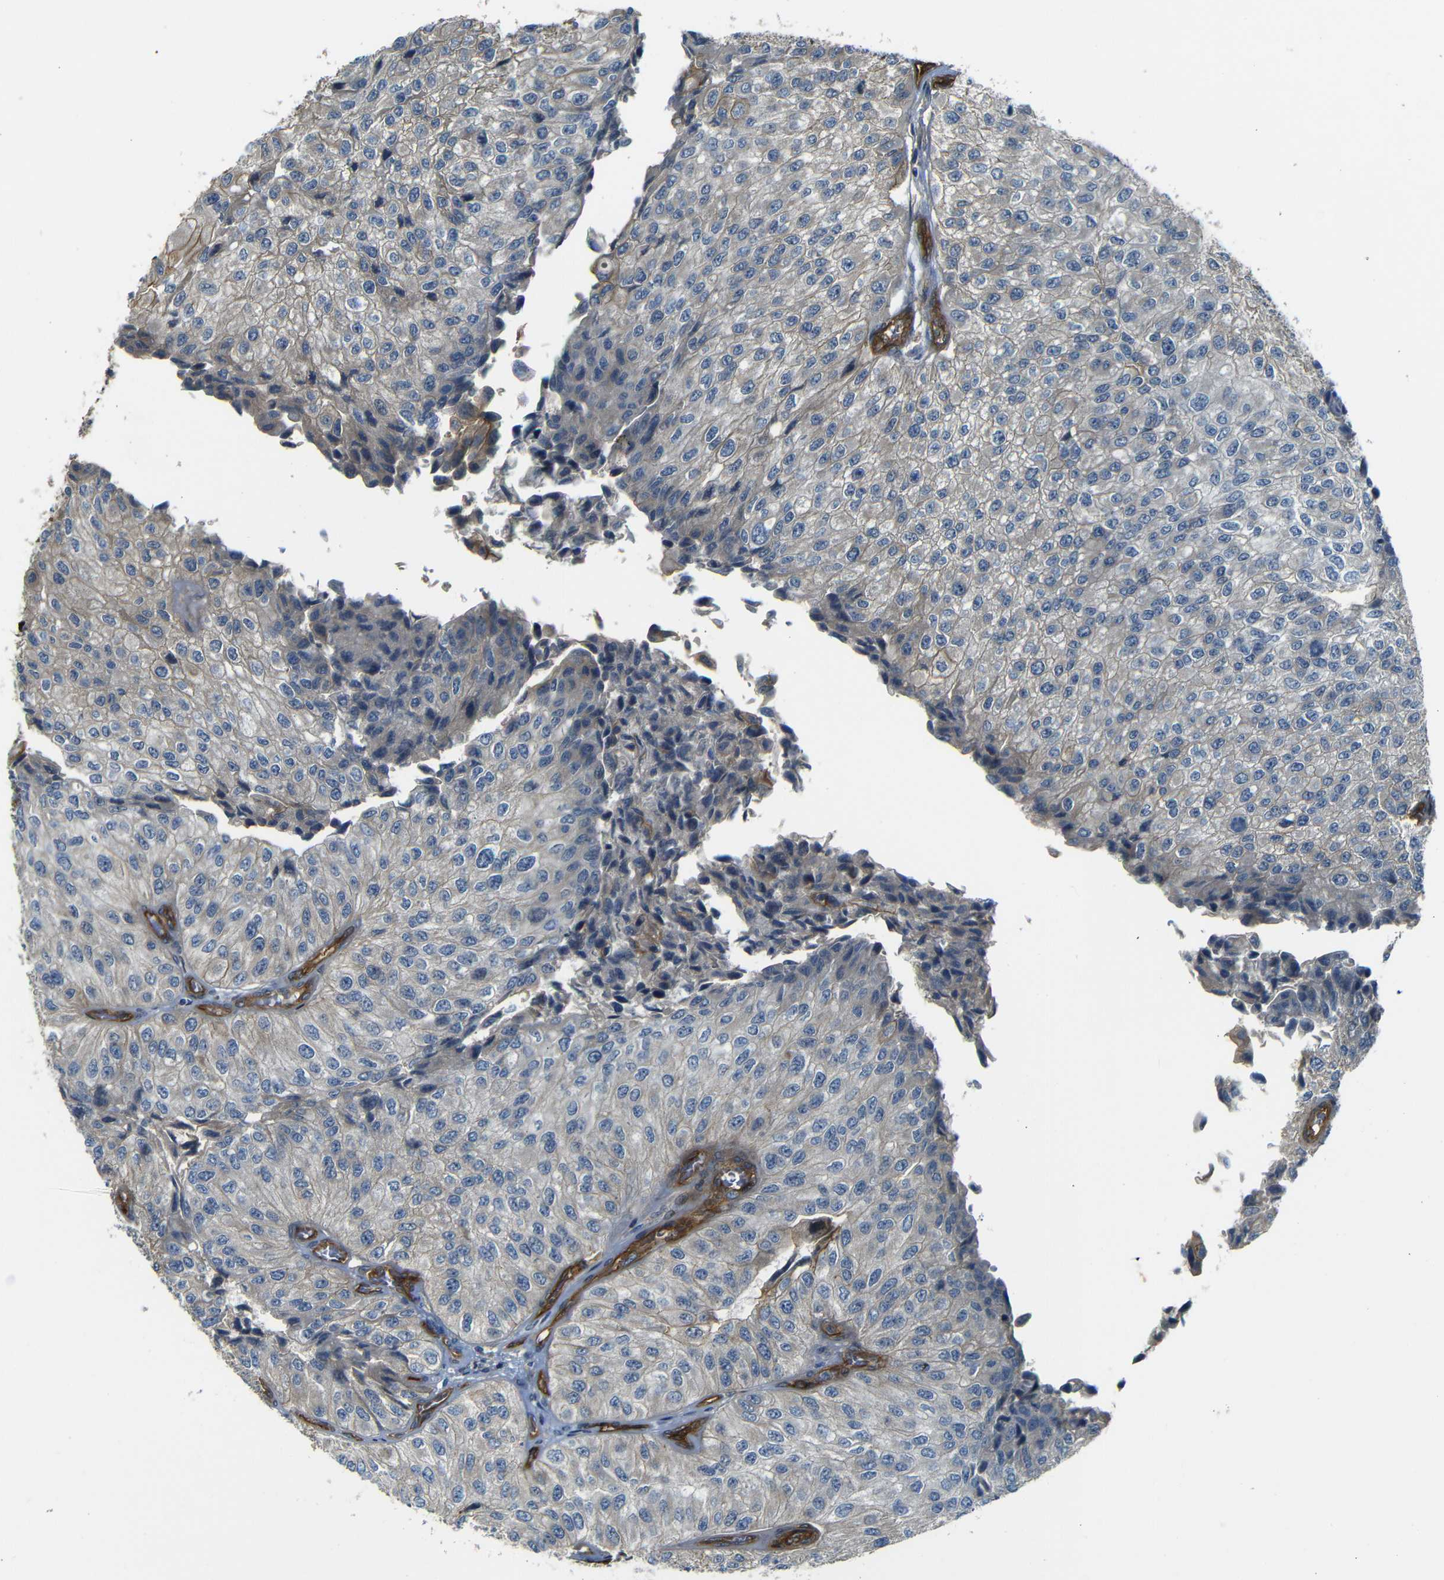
{"staining": {"intensity": "negative", "quantity": "none", "location": "none"}, "tissue": "urothelial cancer", "cell_type": "Tumor cells", "image_type": "cancer", "snomed": [{"axis": "morphology", "description": "Urothelial carcinoma, High grade"}, {"axis": "topography", "description": "Kidney"}, {"axis": "topography", "description": "Urinary bladder"}], "caption": "The IHC micrograph has no significant expression in tumor cells of urothelial cancer tissue. (IHC, brightfield microscopy, high magnification).", "gene": "RELL1", "patient": {"sex": "male", "age": 77}}